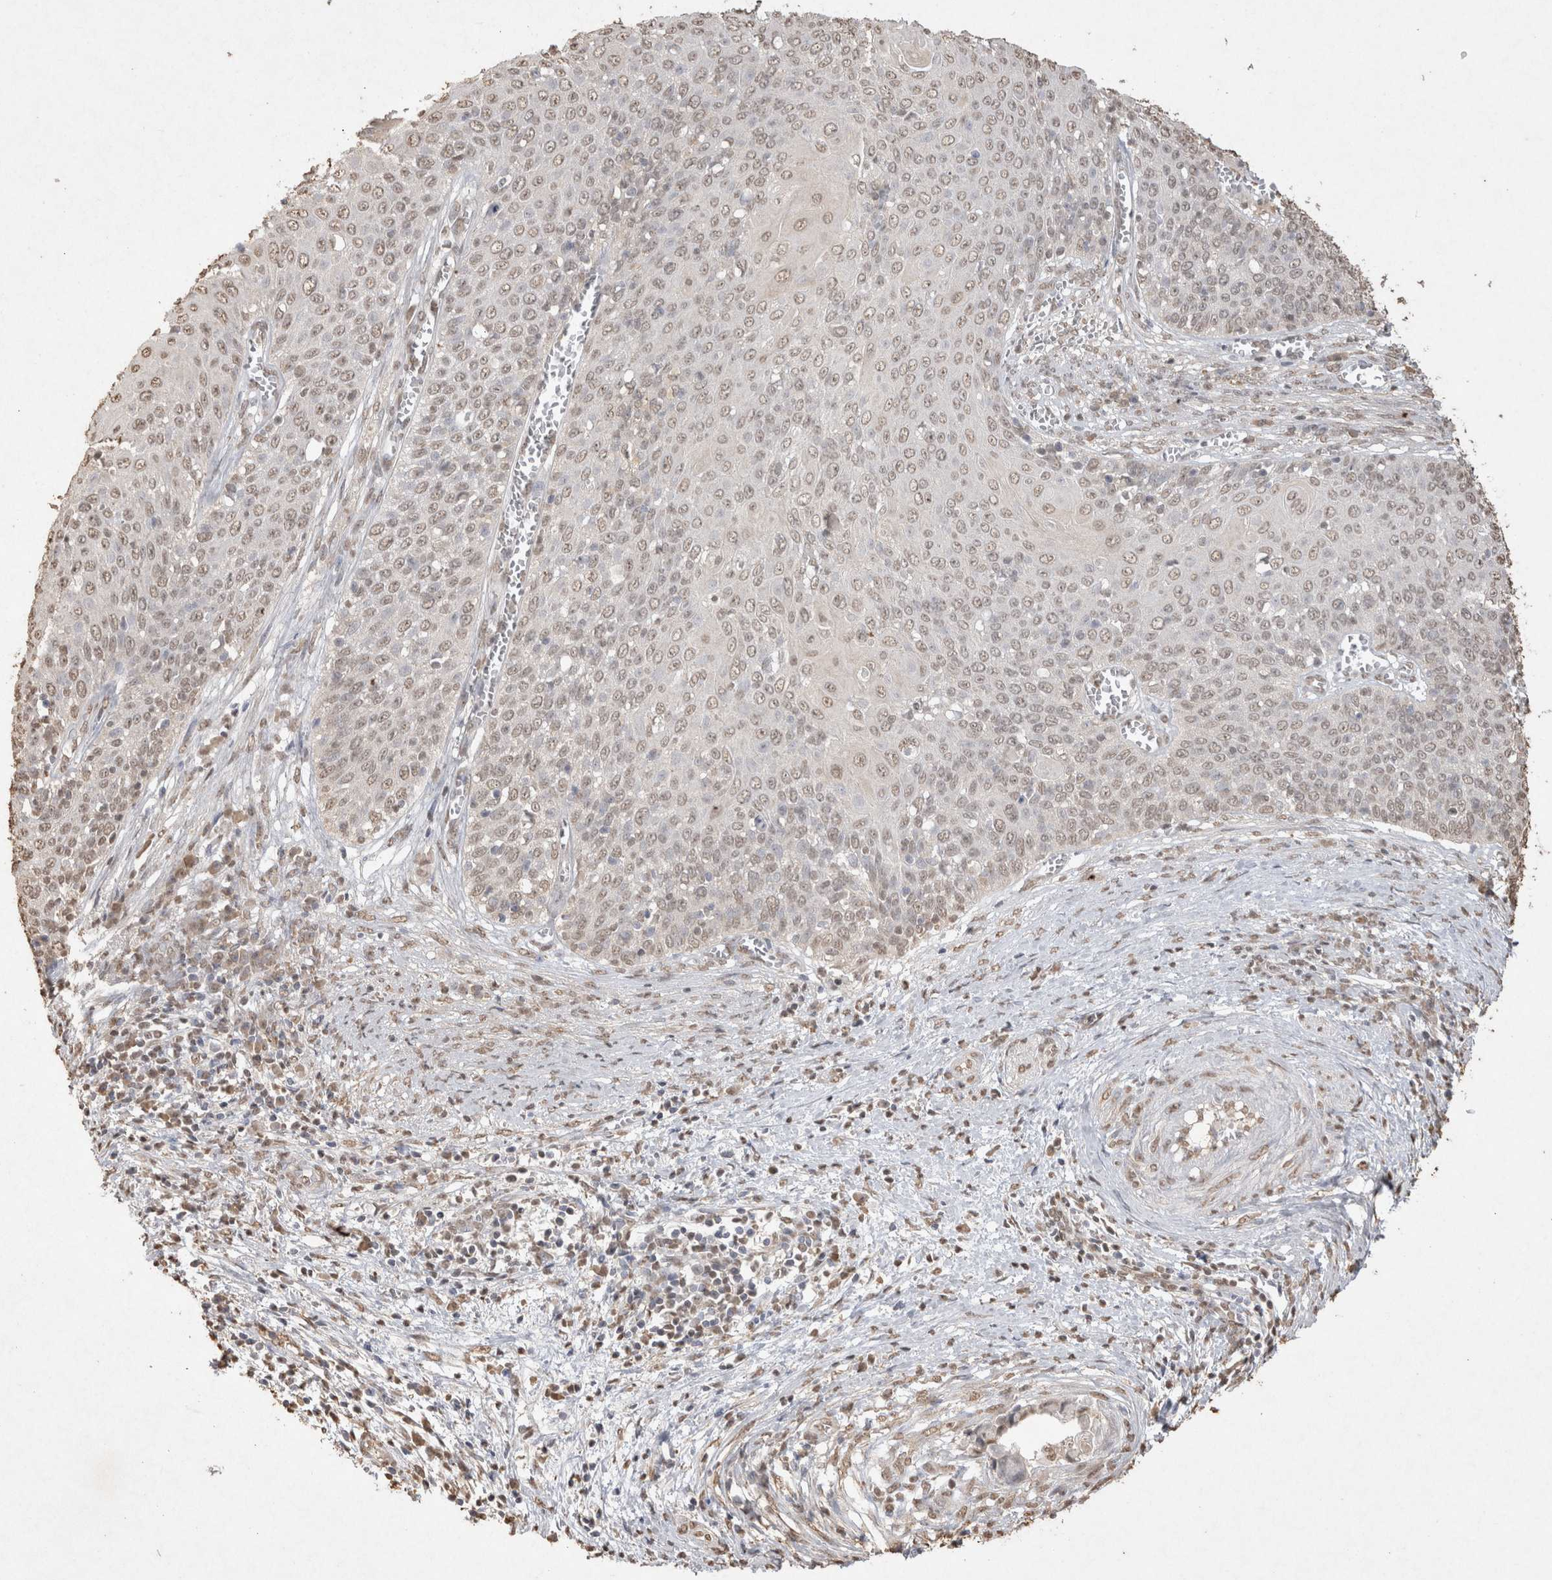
{"staining": {"intensity": "weak", "quantity": "25%-75%", "location": "nuclear"}, "tissue": "cervical cancer", "cell_type": "Tumor cells", "image_type": "cancer", "snomed": [{"axis": "morphology", "description": "Squamous cell carcinoma, NOS"}, {"axis": "topography", "description": "Cervix"}], "caption": "Cervical squamous cell carcinoma stained with a brown dye reveals weak nuclear positive staining in about 25%-75% of tumor cells.", "gene": "MLX", "patient": {"sex": "female", "age": 39}}